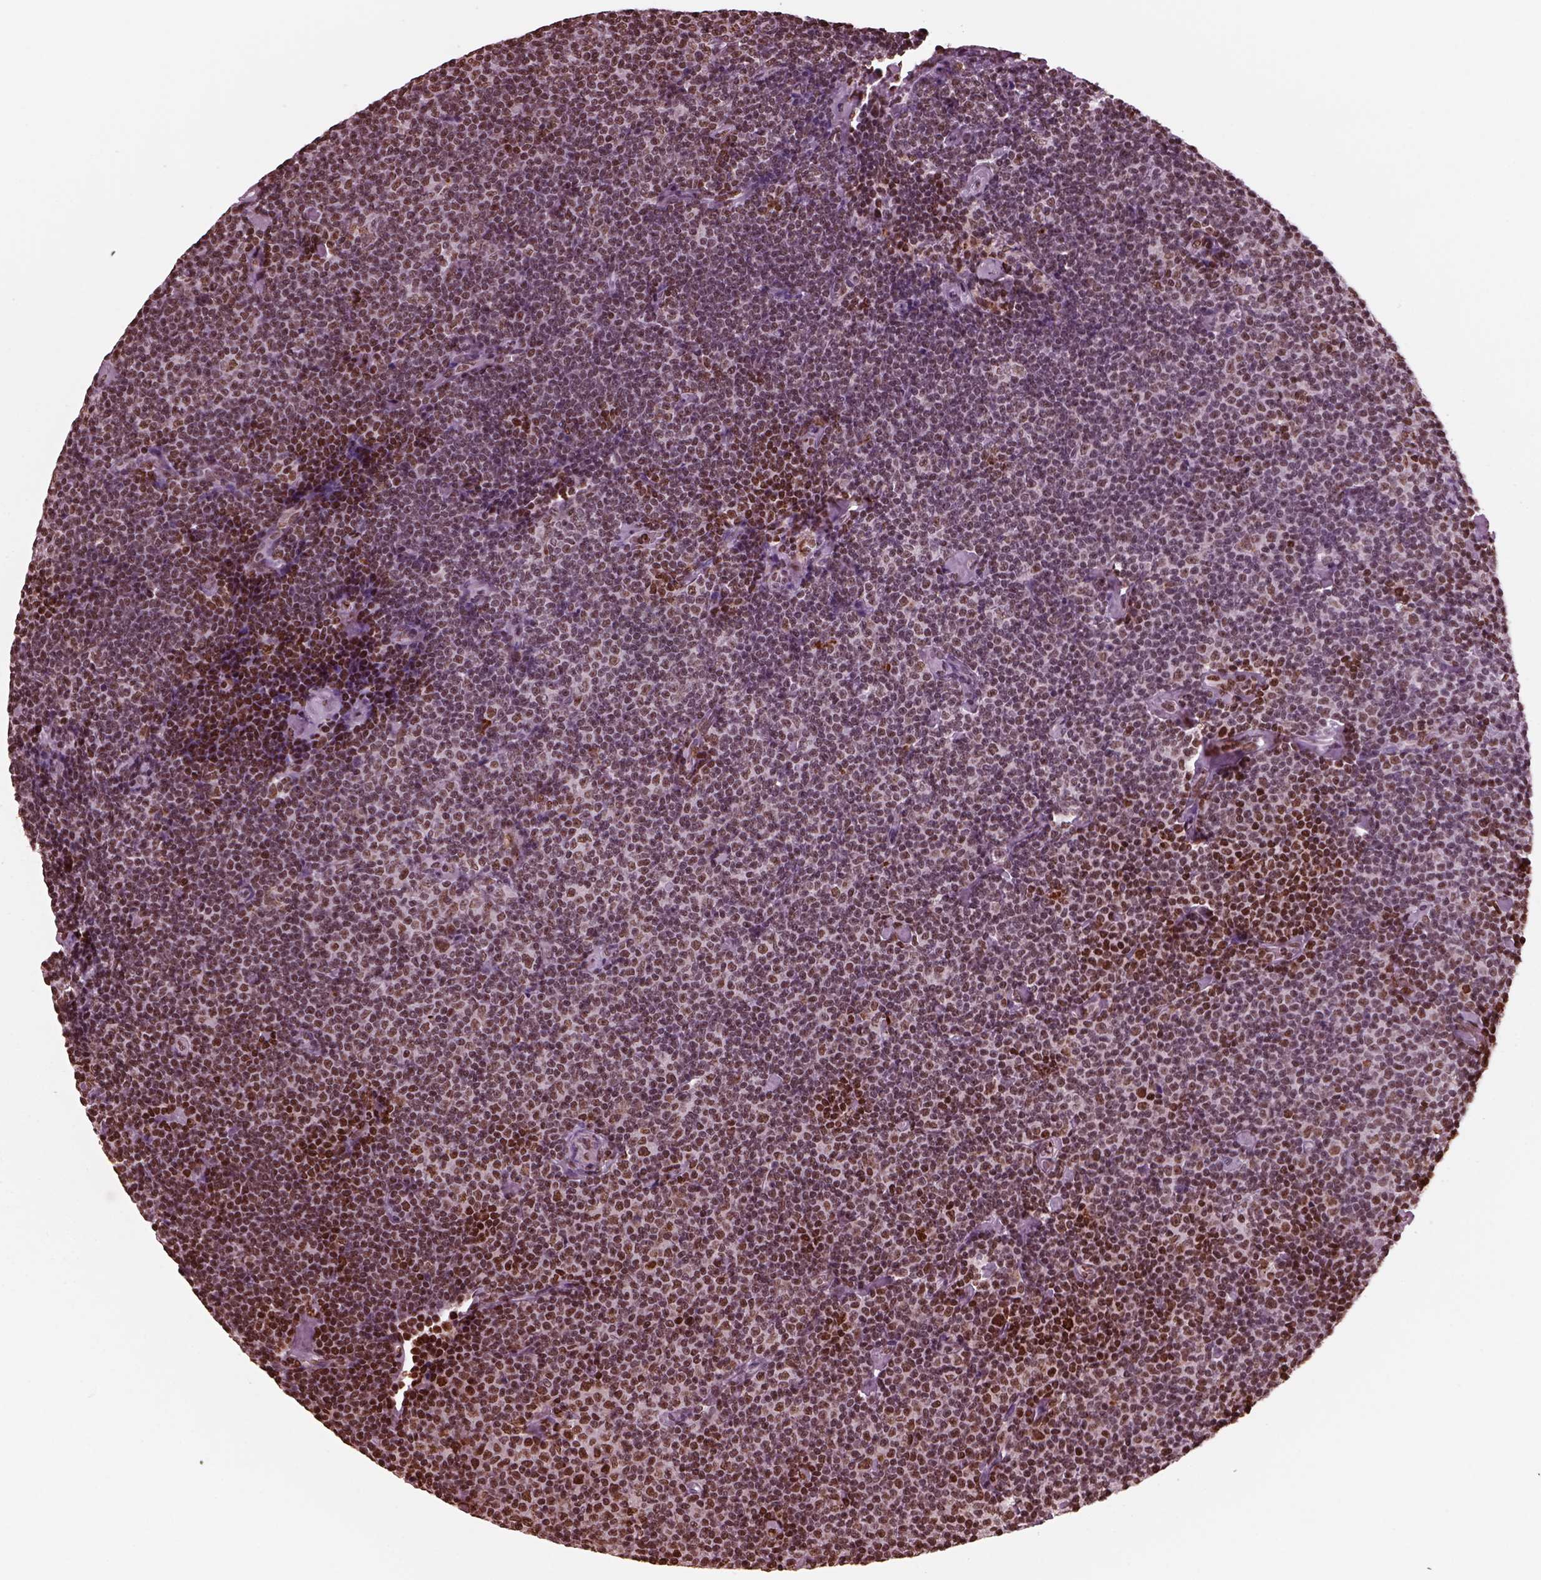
{"staining": {"intensity": "strong", "quantity": "<25%", "location": "nuclear"}, "tissue": "lymphoma", "cell_type": "Tumor cells", "image_type": "cancer", "snomed": [{"axis": "morphology", "description": "Malignant lymphoma, non-Hodgkin's type, Low grade"}, {"axis": "topography", "description": "Lymph node"}], "caption": "Malignant lymphoma, non-Hodgkin's type (low-grade) stained with a brown dye demonstrates strong nuclear positive staining in about <25% of tumor cells.", "gene": "NSD1", "patient": {"sex": "male", "age": 81}}